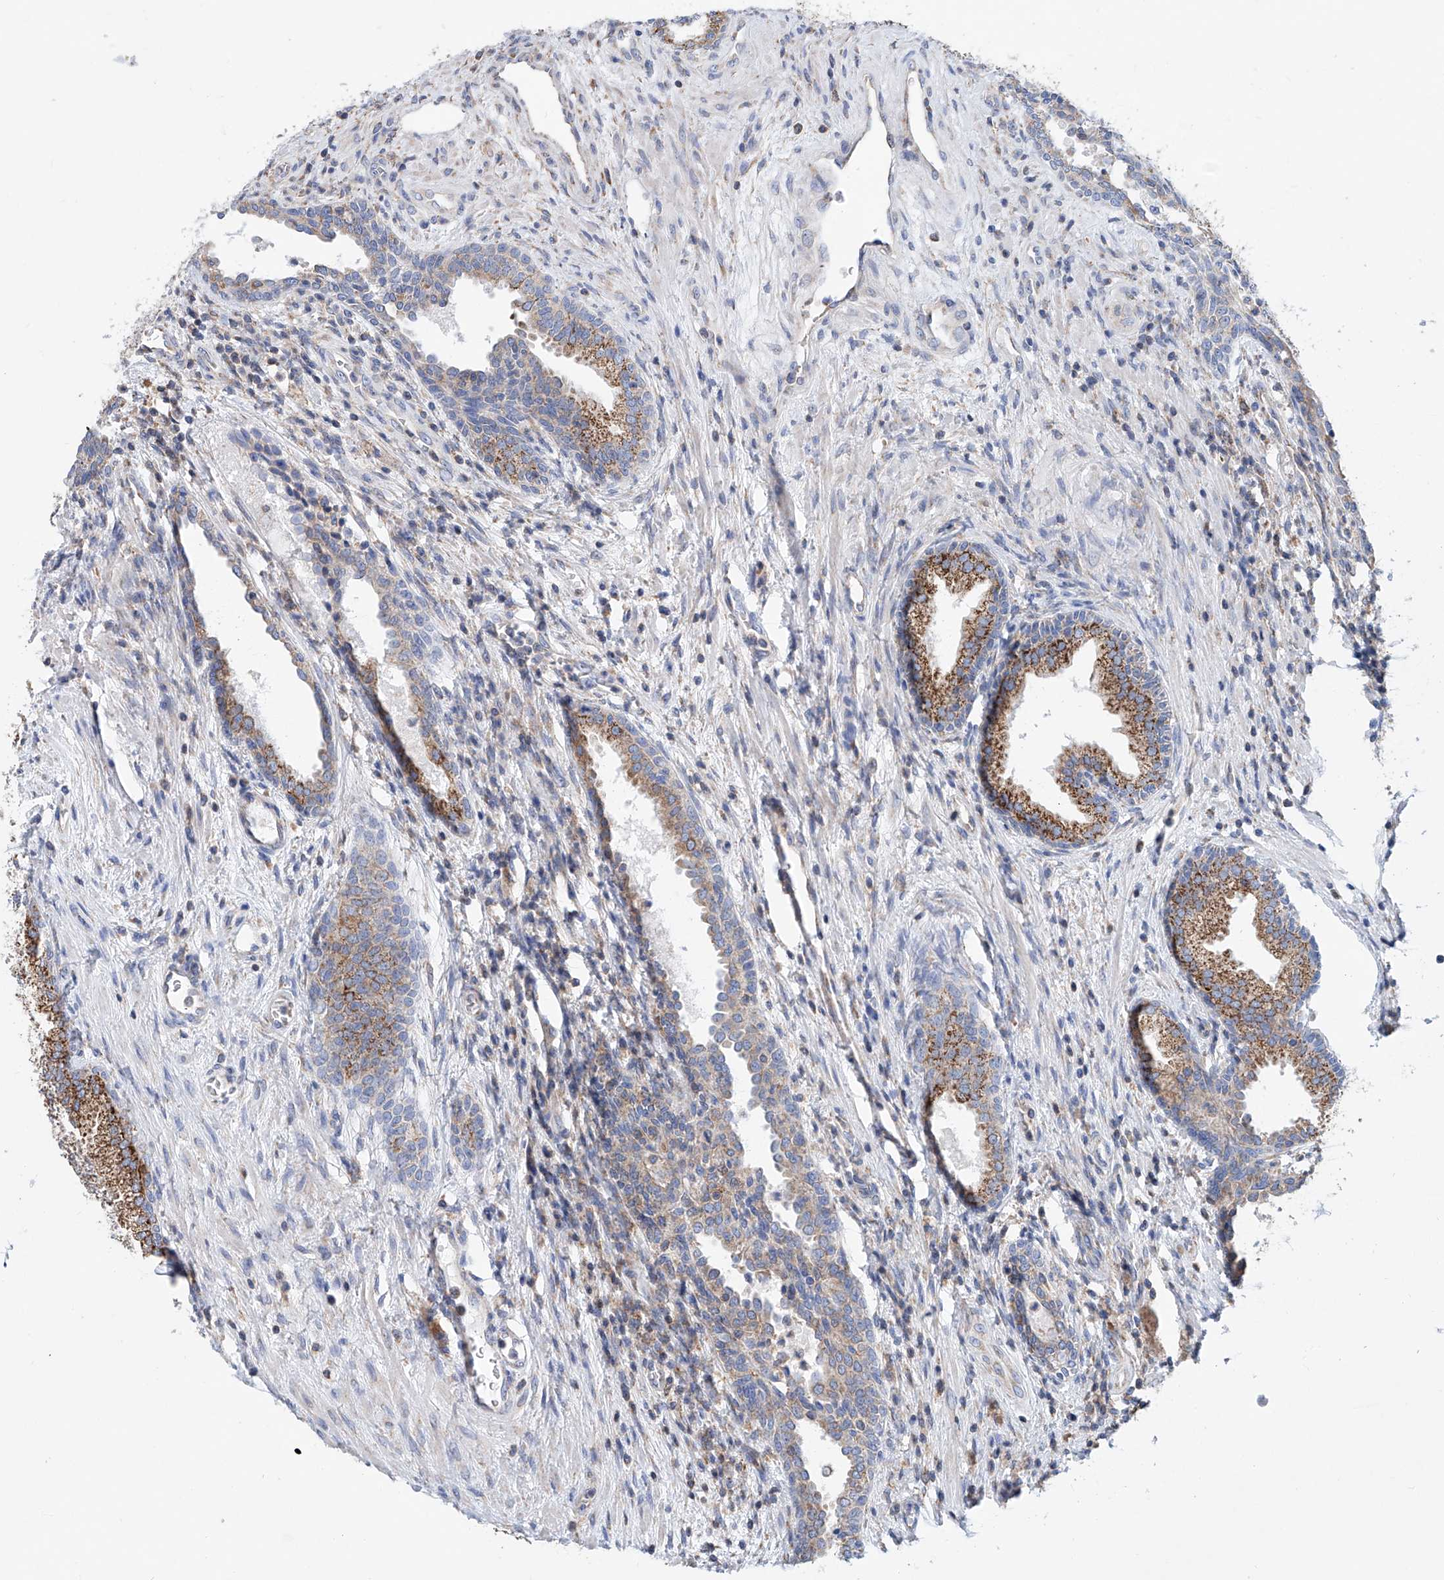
{"staining": {"intensity": "moderate", "quantity": "25%-75%", "location": "cytoplasmic/membranous"}, "tissue": "prostate", "cell_type": "Glandular cells", "image_type": "normal", "snomed": [{"axis": "morphology", "description": "Normal tissue, NOS"}, {"axis": "topography", "description": "Prostate"}], "caption": "A medium amount of moderate cytoplasmic/membranous positivity is present in approximately 25%-75% of glandular cells in unremarkable prostate.", "gene": "MAD2L1", "patient": {"sex": "male", "age": 76}}